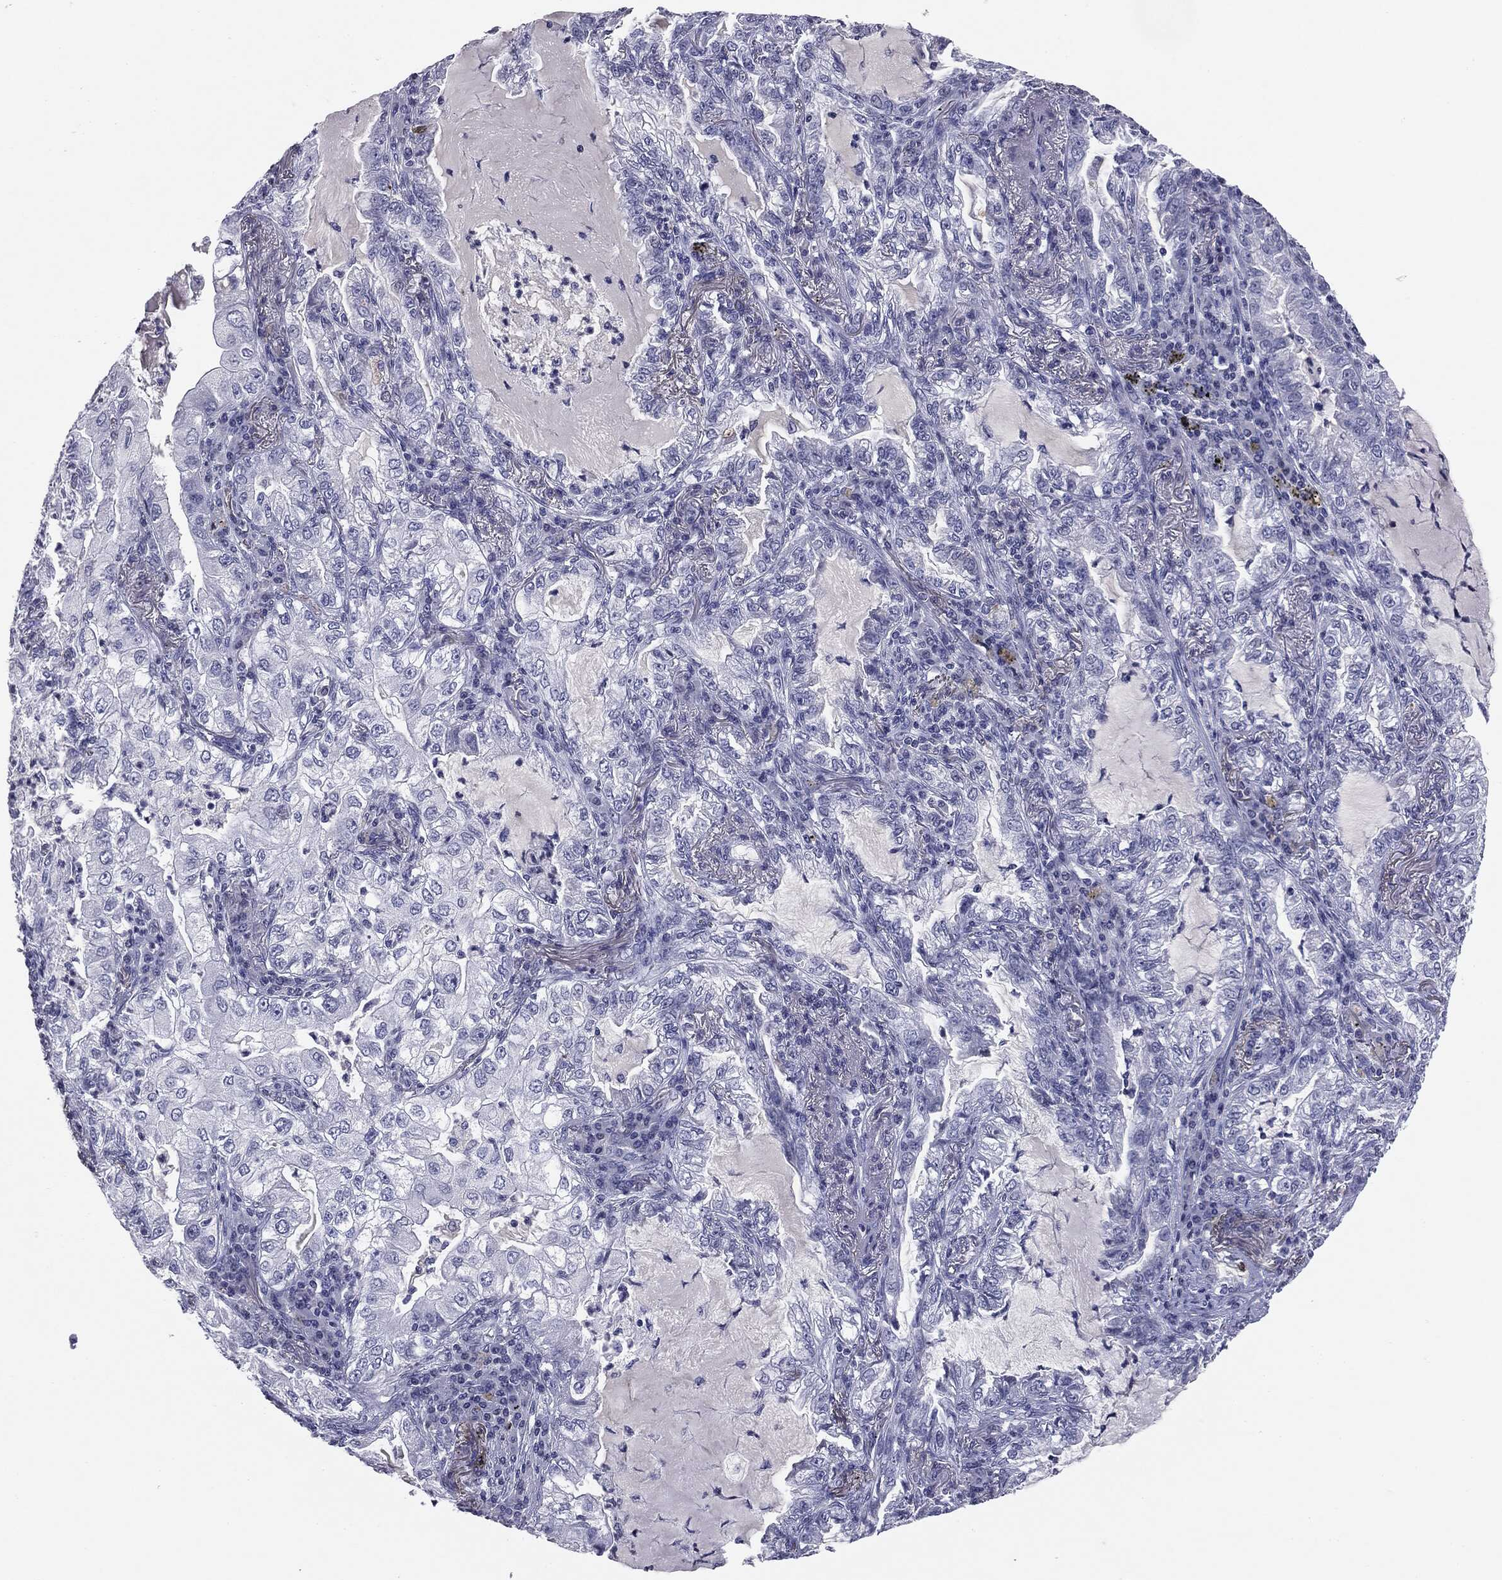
{"staining": {"intensity": "negative", "quantity": "none", "location": "none"}, "tissue": "lung cancer", "cell_type": "Tumor cells", "image_type": "cancer", "snomed": [{"axis": "morphology", "description": "Adenocarcinoma, NOS"}, {"axis": "topography", "description": "Lung"}], "caption": "An image of human lung adenocarcinoma is negative for staining in tumor cells.", "gene": "SERPINB4", "patient": {"sex": "female", "age": 73}}